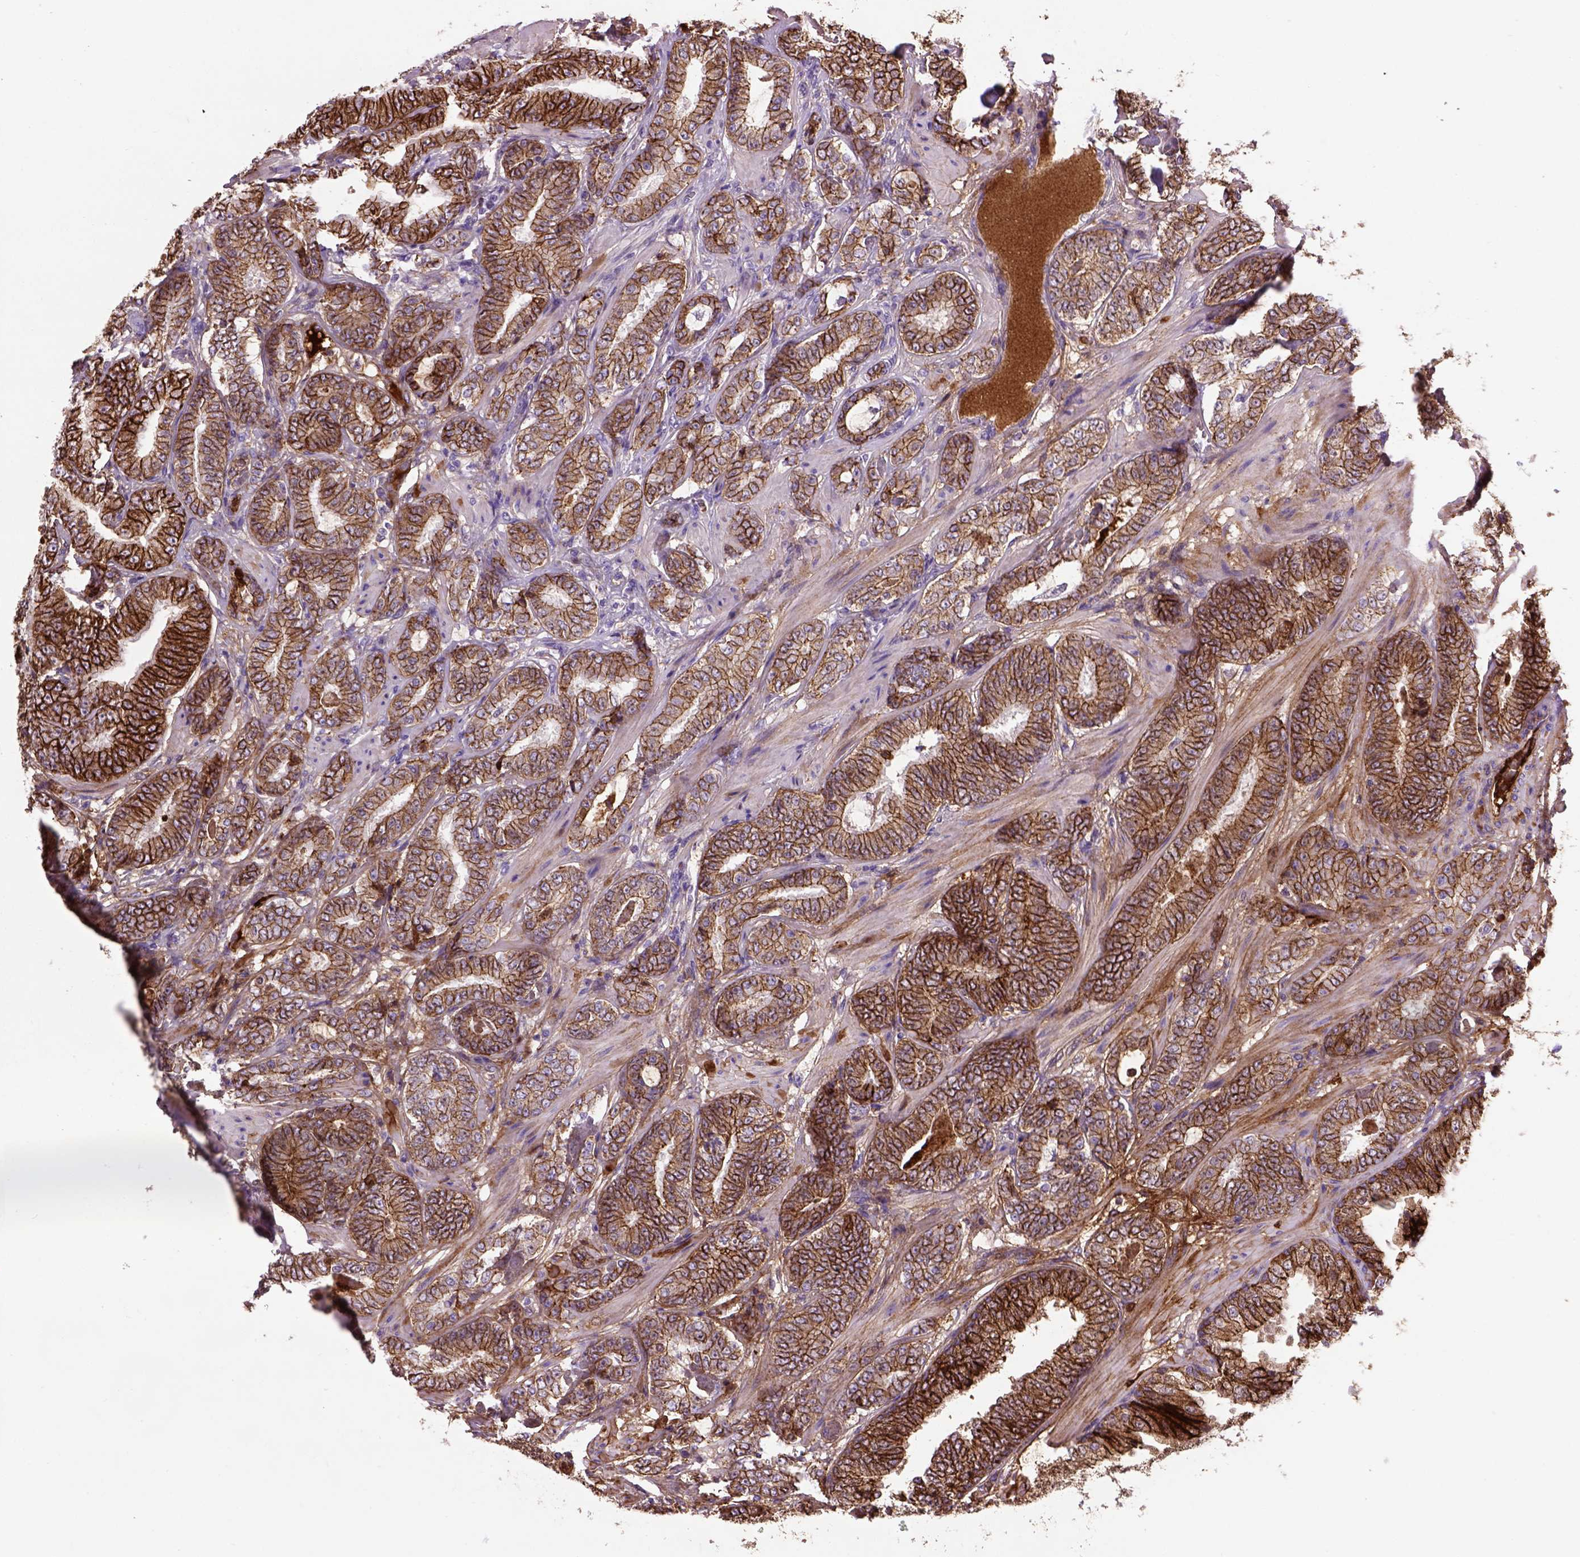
{"staining": {"intensity": "strong", "quantity": ">75%", "location": "cytoplasmic/membranous"}, "tissue": "prostate cancer", "cell_type": "Tumor cells", "image_type": "cancer", "snomed": [{"axis": "morphology", "description": "Adenocarcinoma, Low grade"}, {"axis": "topography", "description": "Prostate"}], "caption": "A micrograph of human prostate cancer stained for a protein exhibits strong cytoplasmic/membranous brown staining in tumor cells.", "gene": "CDH1", "patient": {"sex": "male", "age": 60}}